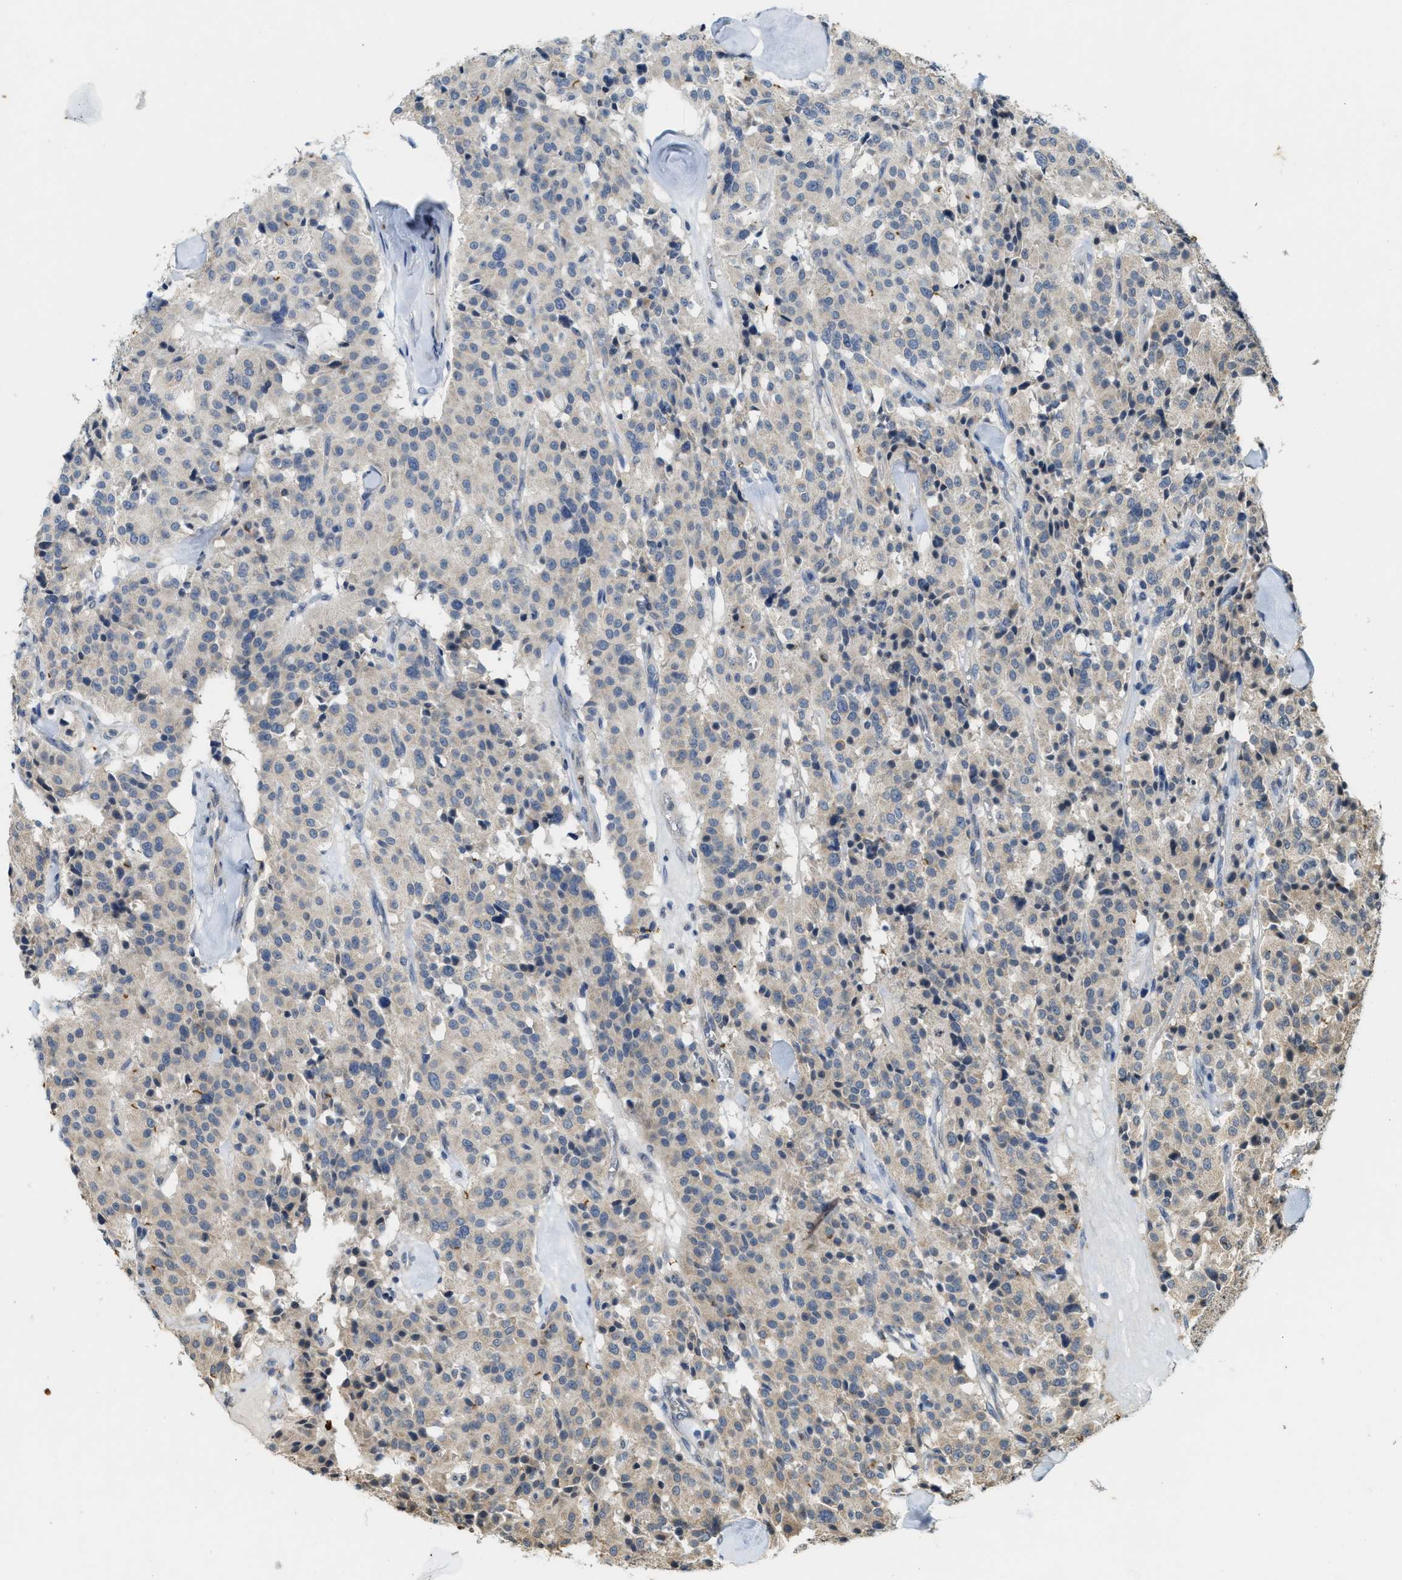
{"staining": {"intensity": "weak", "quantity": "<25%", "location": "cytoplasmic/membranous"}, "tissue": "carcinoid", "cell_type": "Tumor cells", "image_type": "cancer", "snomed": [{"axis": "morphology", "description": "Carcinoid, malignant, NOS"}, {"axis": "topography", "description": "Lung"}], "caption": "A high-resolution micrograph shows IHC staining of carcinoid, which shows no significant staining in tumor cells. (Immunohistochemistry, brightfield microscopy, high magnification).", "gene": "KIF21A", "patient": {"sex": "male", "age": 30}}